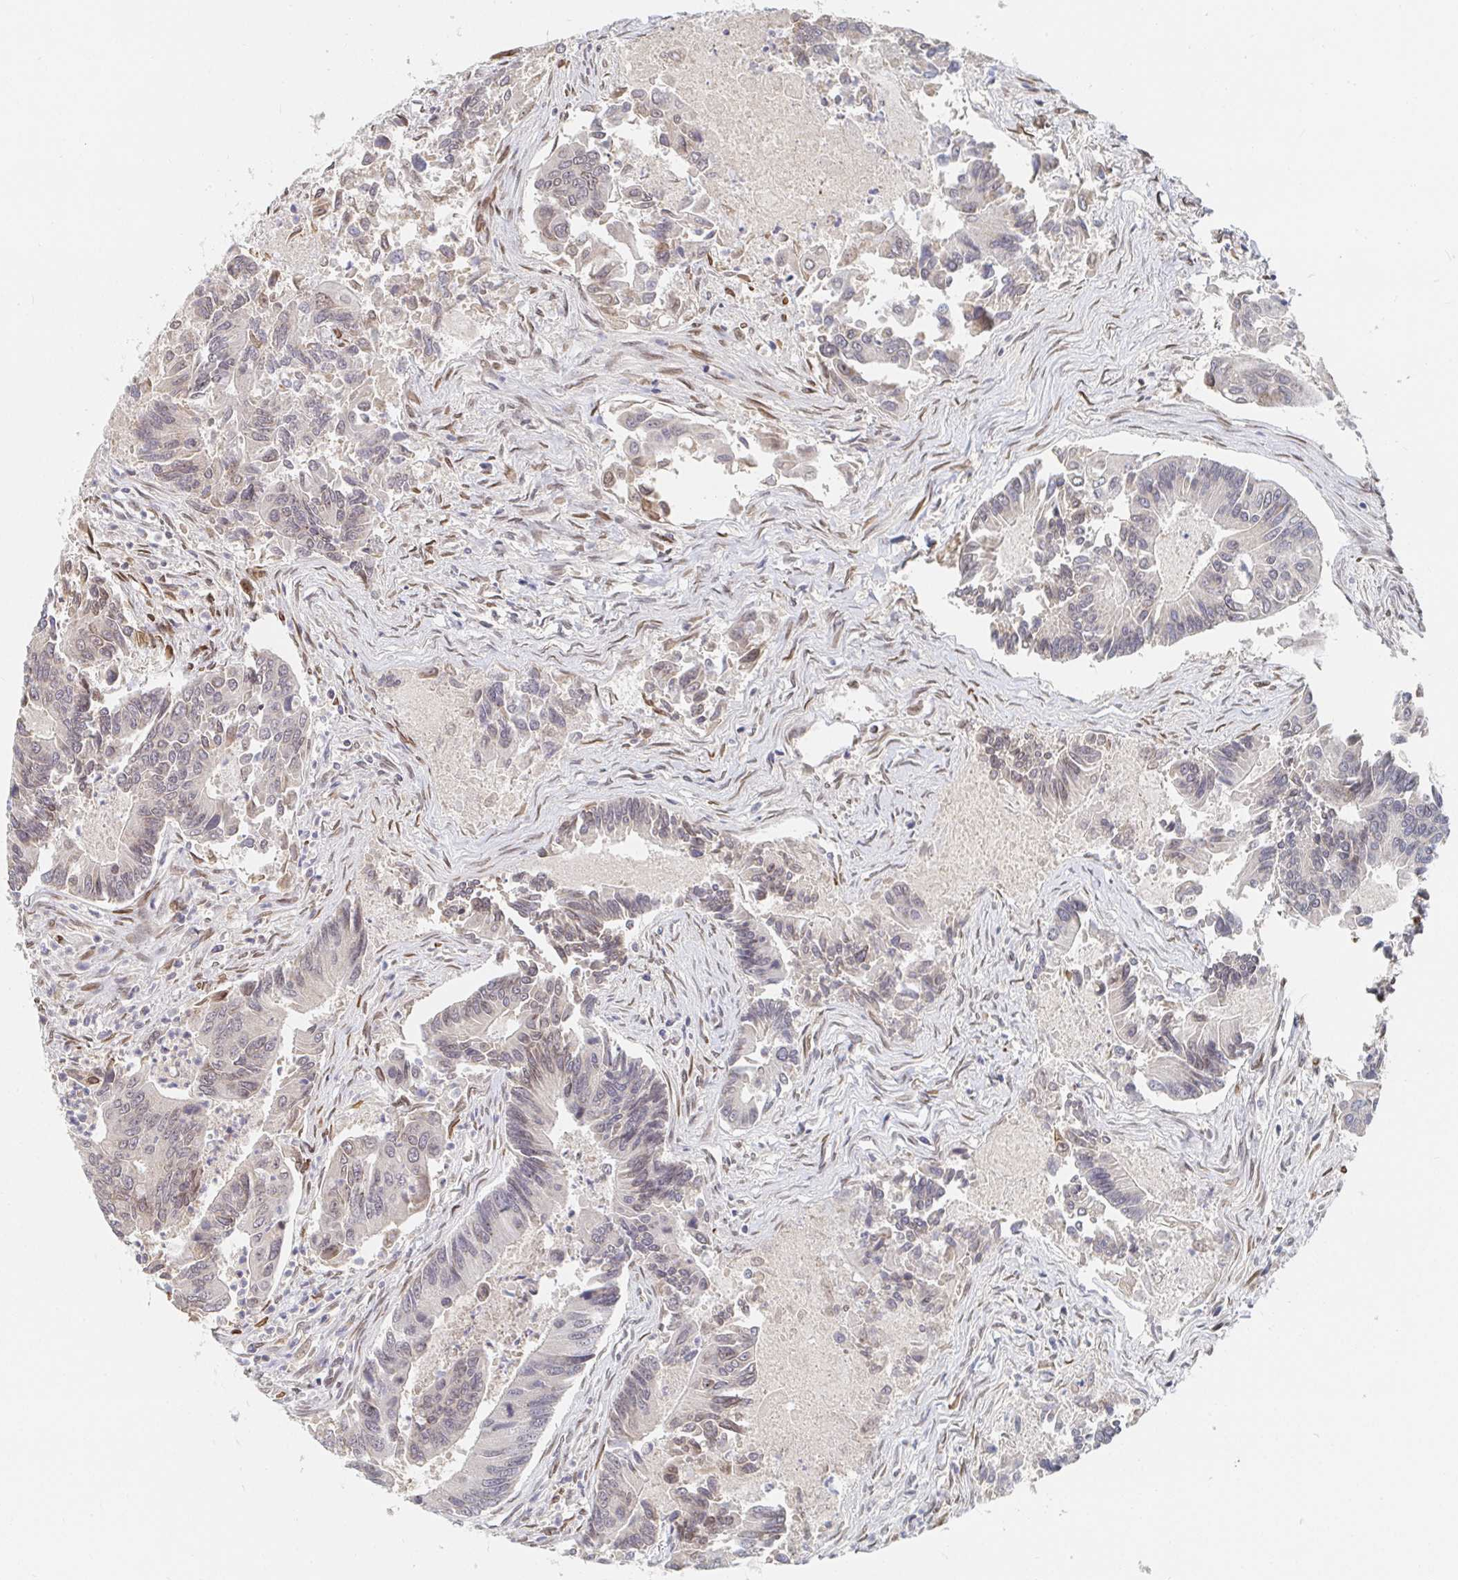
{"staining": {"intensity": "weak", "quantity": "<25%", "location": "nuclear"}, "tissue": "colorectal cancer", "cell_type": "Tumor cells", "image_type": "cancer", "snomed": [{"axis": "morphology", "description": "Adenocarcinoma, NOS"}, {"axis": "topography", "description": "Colon"}], "caption": "A micrograph of human colorectal cancer is negative for staining in tumor cells.", "gene": "CHD2", "patient": {"sex": "female", "age": 67}}